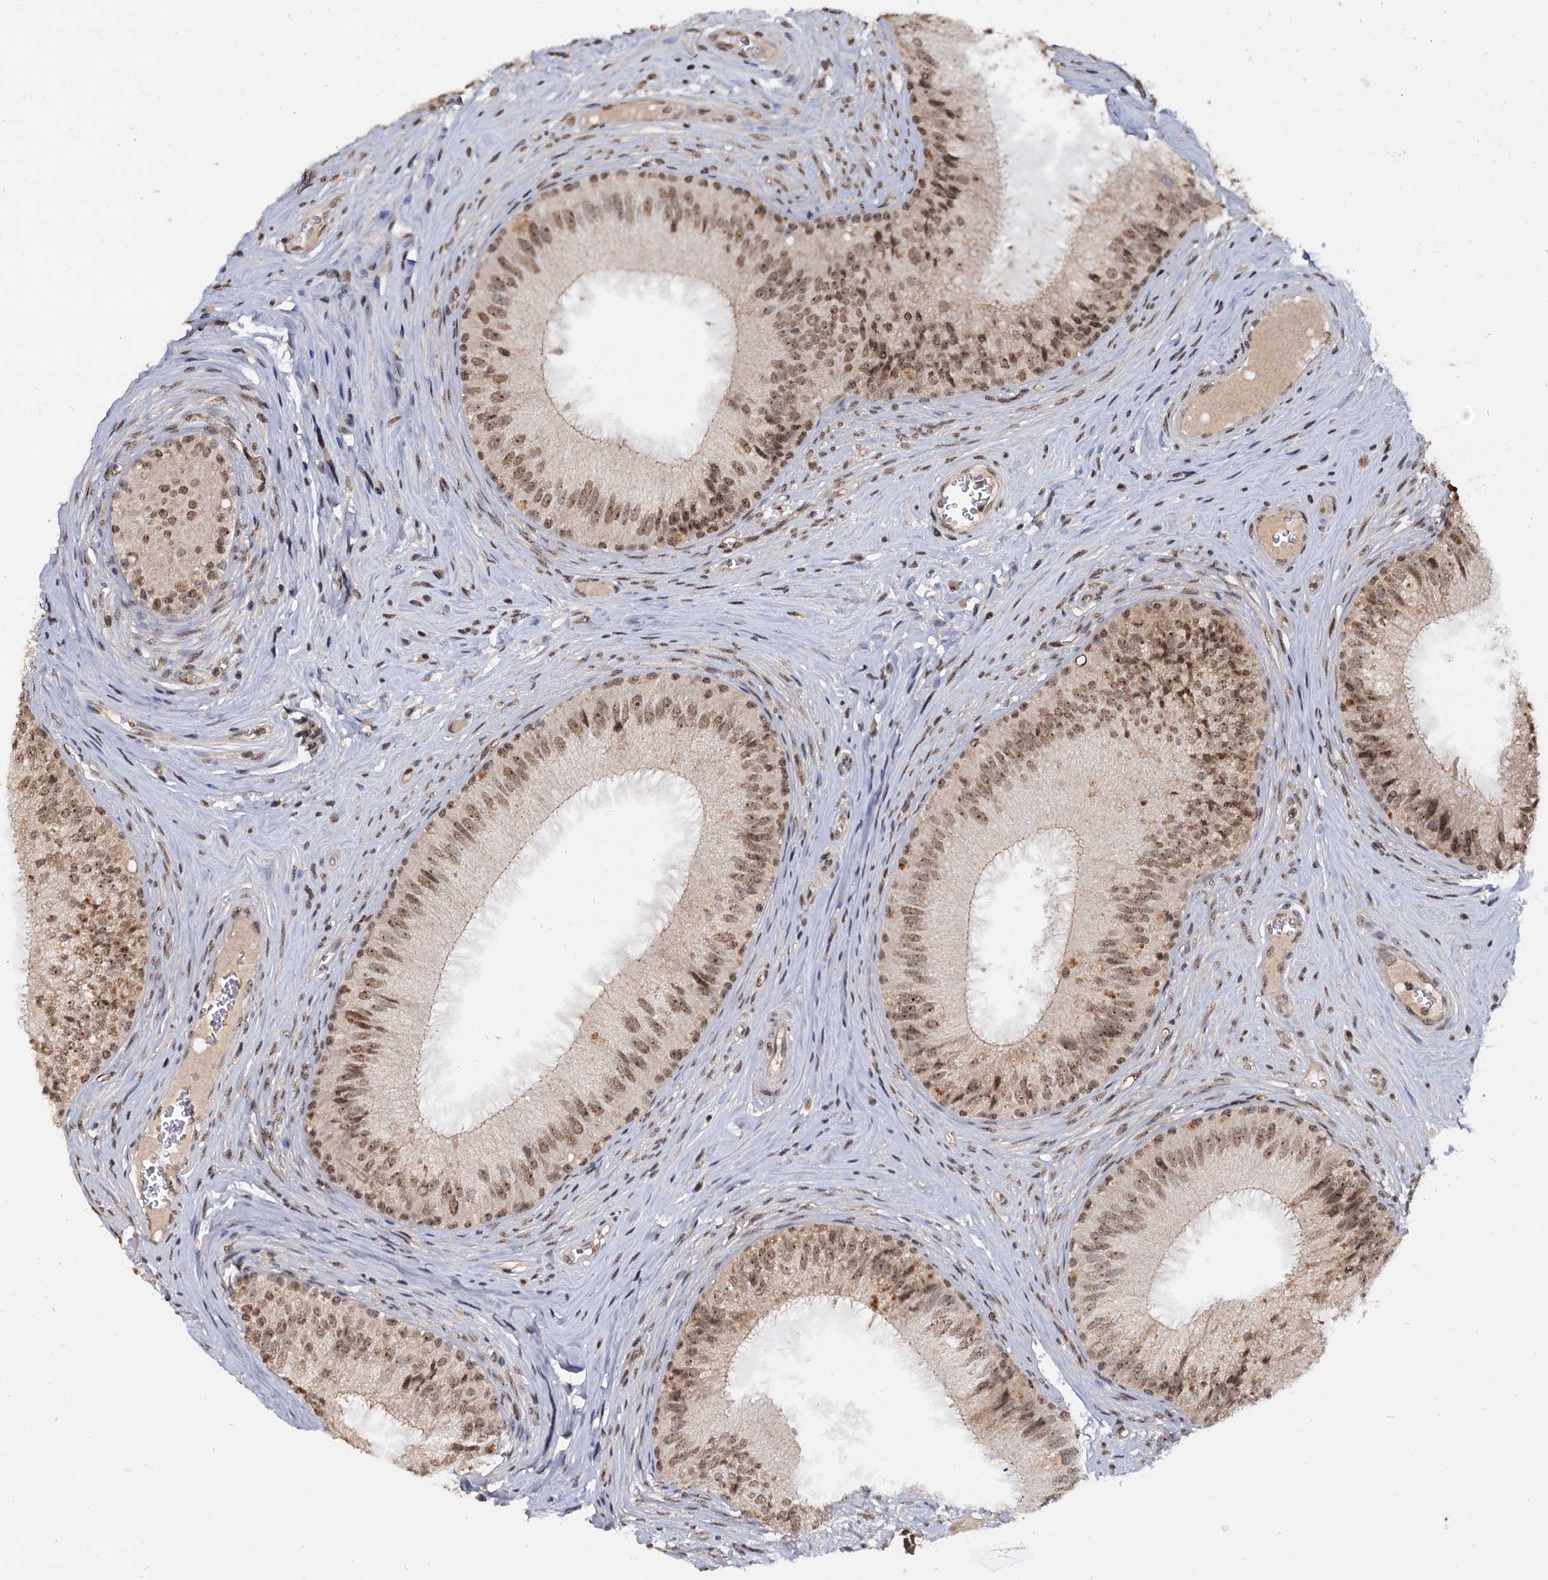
{"staining": {"intensity": "moderate", "quantity": ">75%", "location": "cytoplasmic/membranous,nuclear"}, "tissue": "epididymis", "cell_type": "Glandular cells", "image_type": "normal", "snomed": [{"axis": "morphology", "description": "Normal tissue, NOS"}, {"axis": "topography", "description": "Epididymis"}], "caption": "The immunohistochemical stain highlights moderate cytoplasmic/membranous,nuclear expression in glandular cells of normal epididymis. The staining was performed using DAB (3,3'-diaminobenzidine), with brown indicating positive protein expression. Nuclei are stained blue with hematoxylin.", "gene": "FAM216B", "patient": {"sex": "male", "age": 46}}